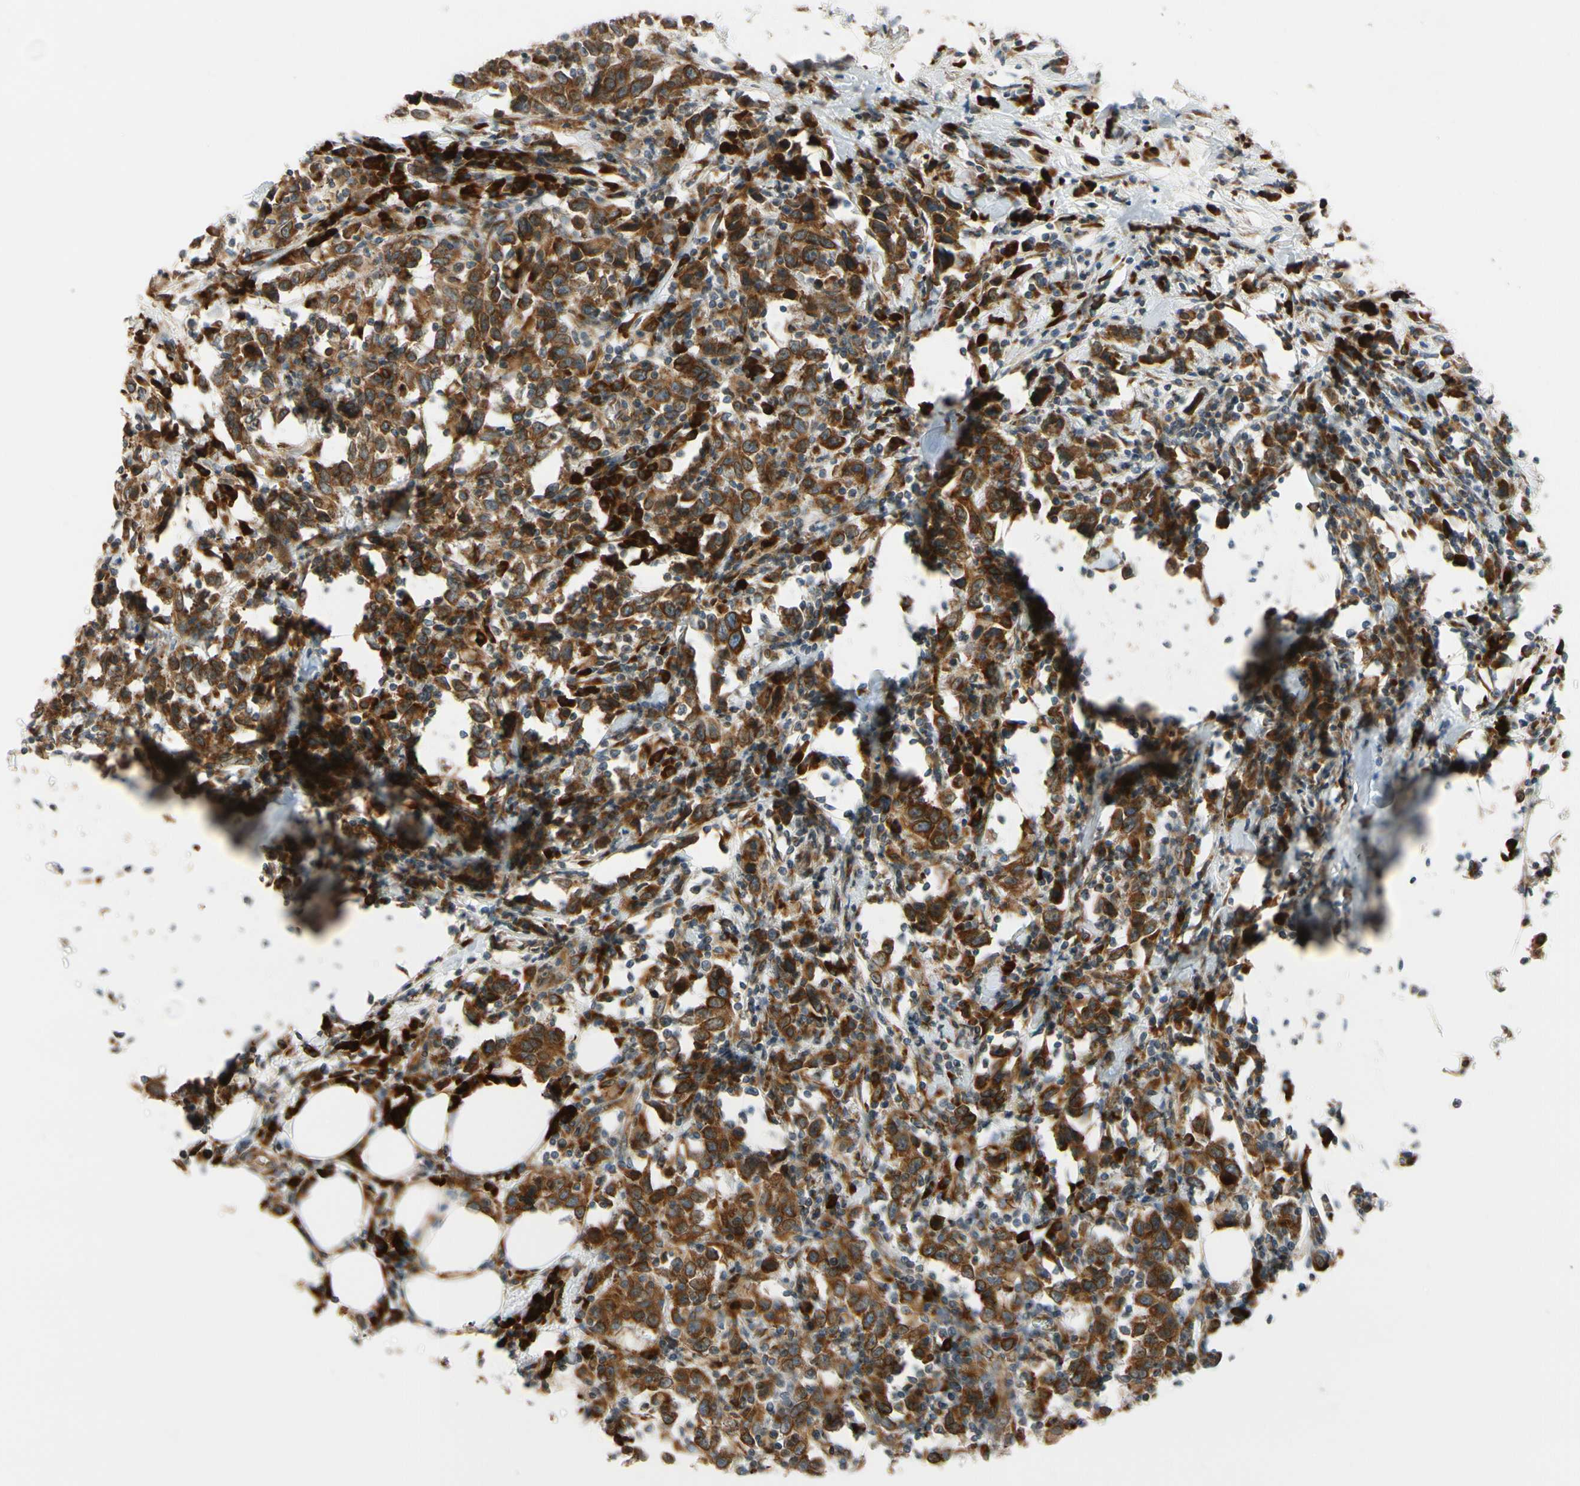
{"staining": {"intensity": "strong", "quantity": ">75%", "location": "cytoplasmic/membranous"}, "tissue": "urothelial cancer", "cell_type": "Tumor cells", "image_type": "cancer", "snomed": [{"axis": "morphology", "description": "Urothelial carcinoma, High grade"}, {"axis": "topography", "description": "Urinary bladder"}], "caption": "Tumor cells reveal strong cytoplasmic/membranous positivity in approximately >75% of cells in urothelial cancer.", "gene": "RPN2", "patient": {"sex": "male", "age": 61}}